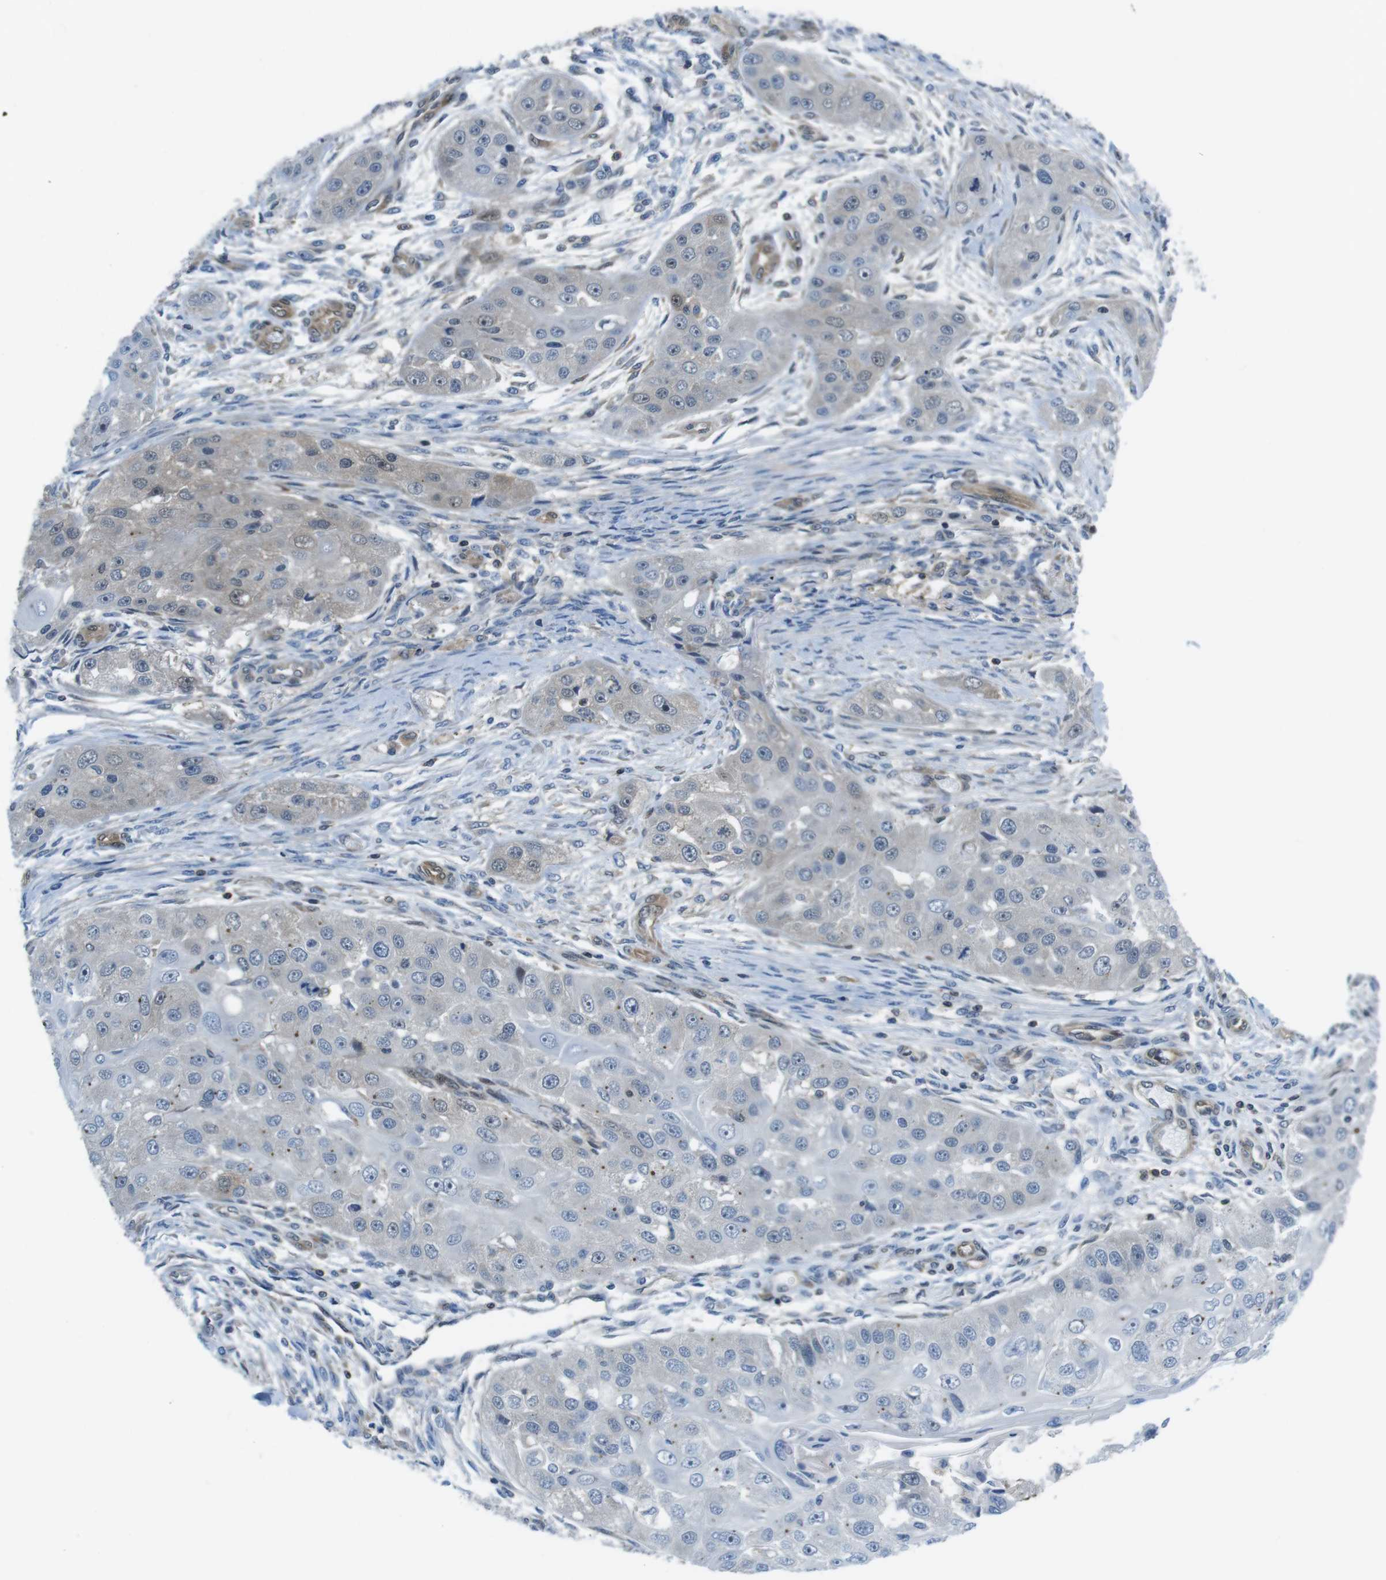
{"staining": {"intensity": "negative", "quantity": "none", "location": "none"}, "tissue": "head and neck cancer", "cell_type": "Tumor cells", "image_type": "cancer", "snomed": [{"axis": "morphology", "description": "Normal tissue, NOS"}, {"axis": "morphology", "description": "Squamous cell carcinoma, NOS"}, {"axis": "topography", "description": "Skeletal muscle"}, {"axis": "topography", "description": "Head-Neck"}], "caption": "IHC of human head and neck cancer demonstrates no staining in tumor cells. (Stains: DAB (3,3'-diaminobenzidine) immunohistochemistry with hematoxylin counter stain, Microscopy: brightfield microscopy at high magnification).", "gene": "TES", "patient": {"sex": "male", "age": 51}}